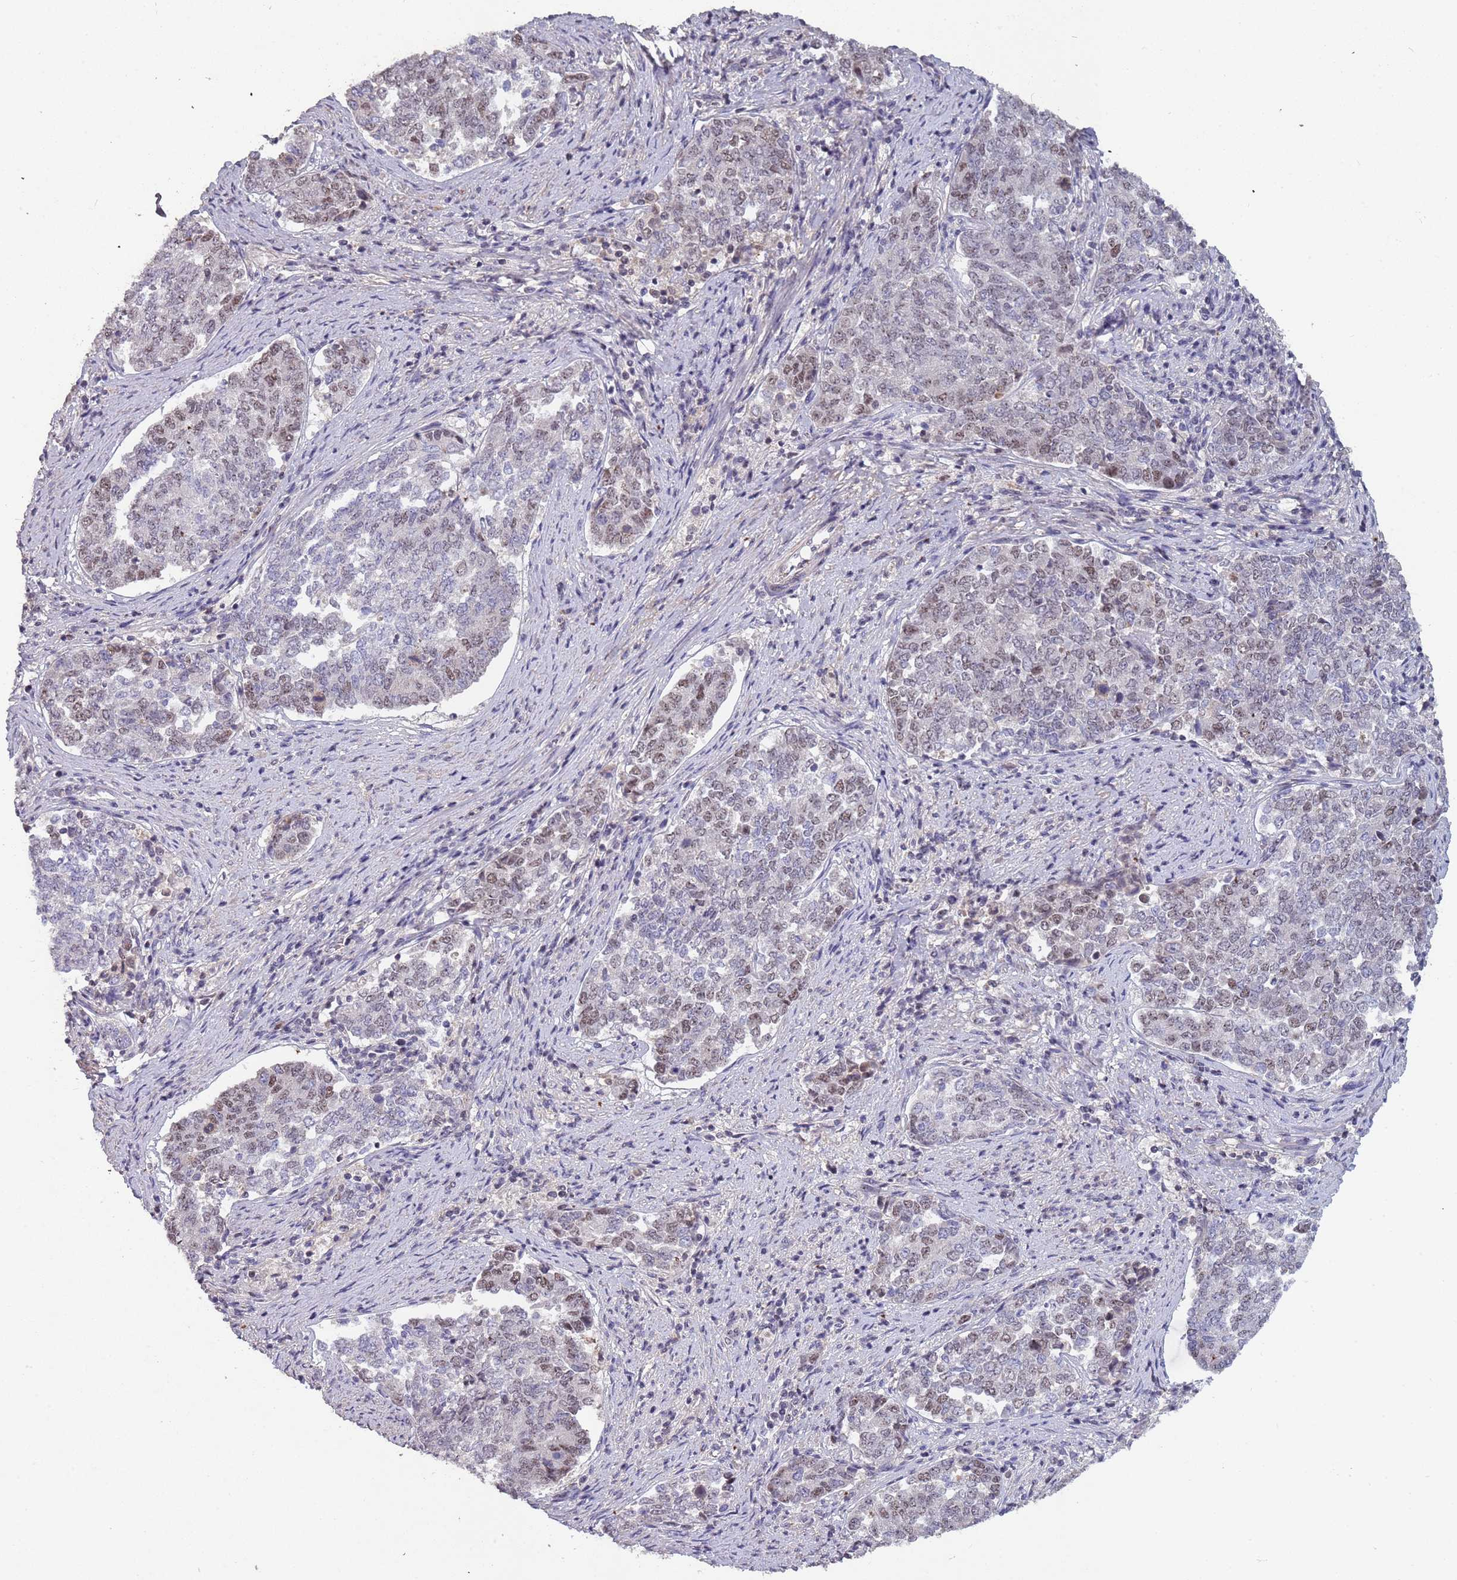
{"staining": {"intensity": "moderate", "quantity": "25%-75%", "location": "nuclear"}, "tissue": "endometrial cancer", "cell_type": "Tumor cells", "image_type": "cancer", "snomed": [{"axis": "morphology", "description": "Adenocarcinoma, NOS"}, {"axis": "topography", "description": "Endometrium"}], "caption": "Protein positivity by IHC demonstrates moderate nuclear positivity in approximately 25%-75% of tumor cells in endometrial cancer.", "gene": "CIZ1", "patient": {"sex": "female", "age": 80}}